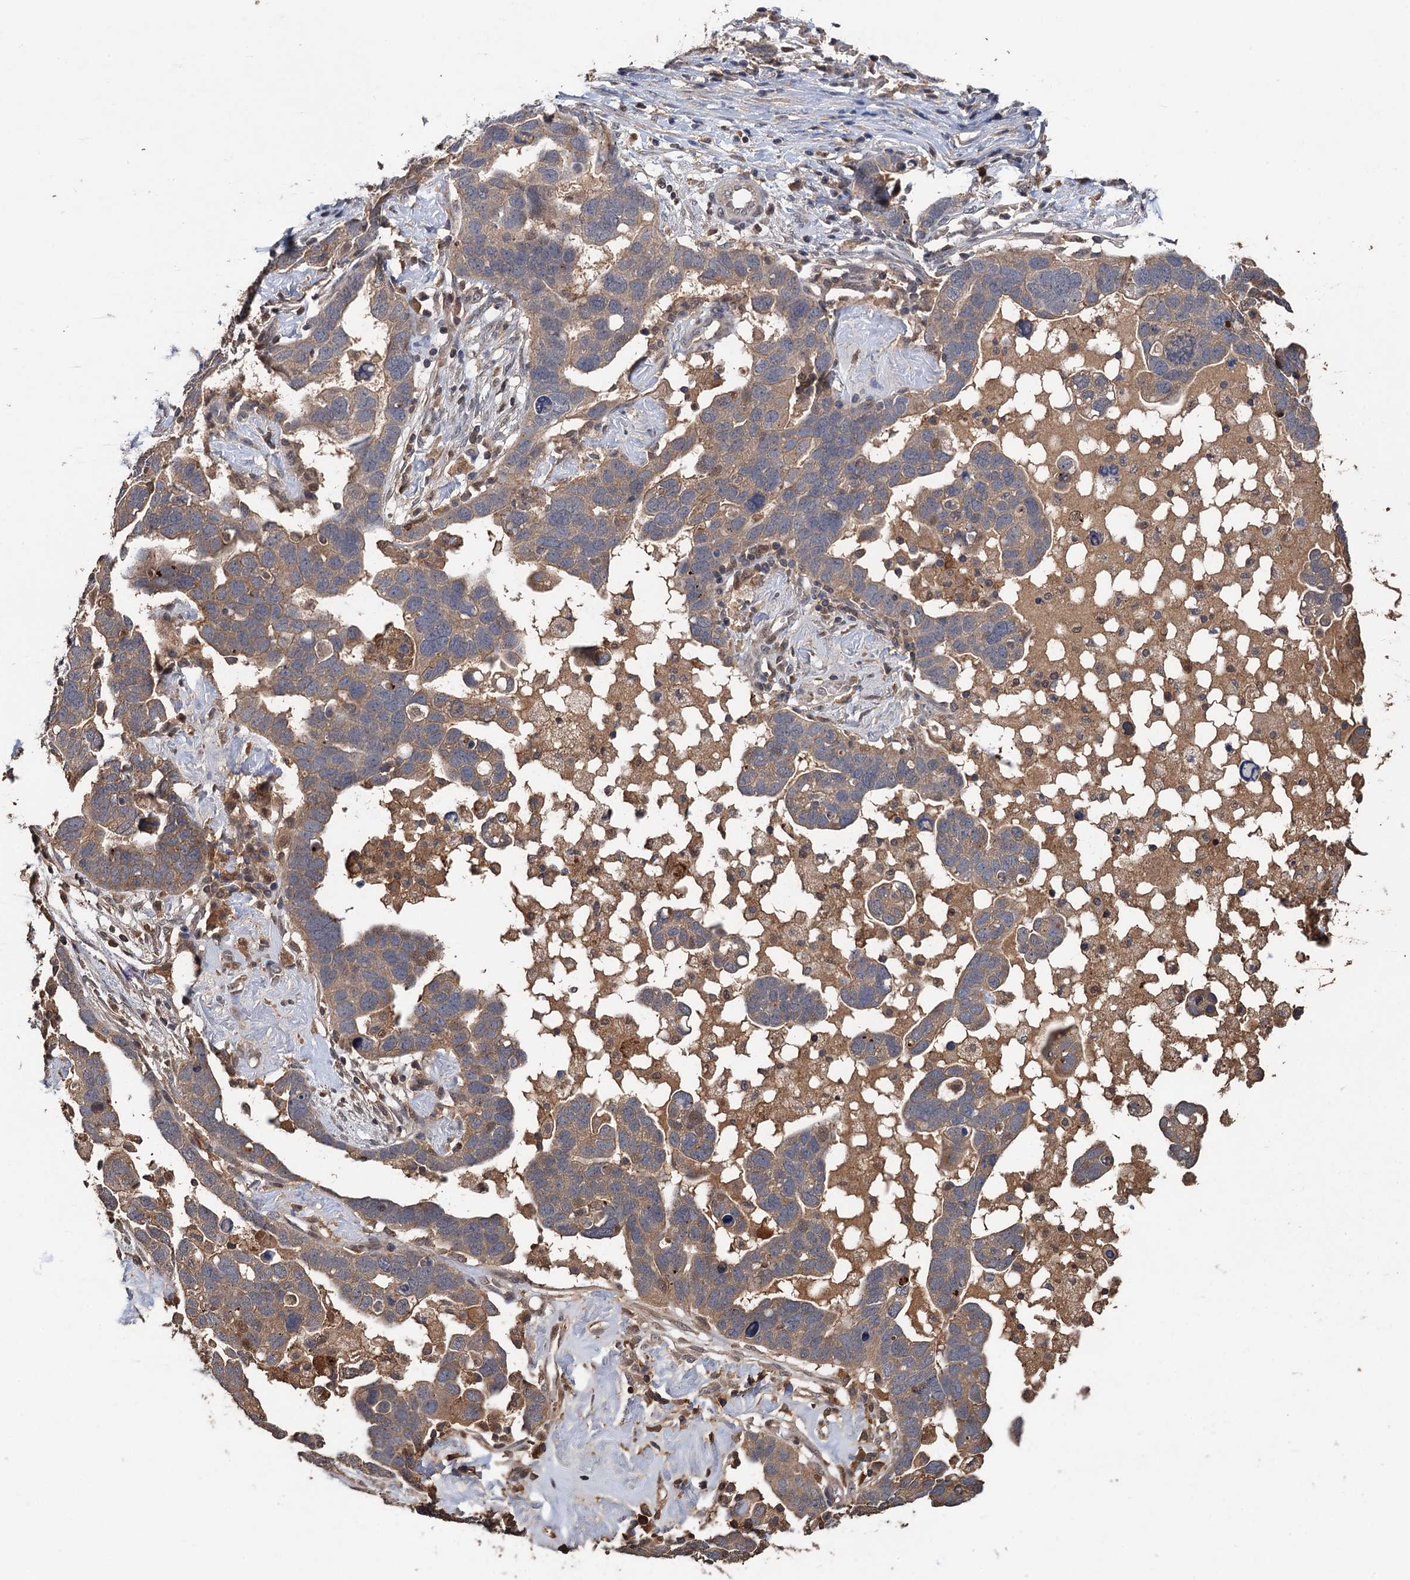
{"staining": {"intensity": "moderate", "quantity": "25%-75%", "location": "cytoplasmic/membranous,nuclear"}, "tissue": "ovarian cancer", "cell_type": "Tumor cells", "image_type": "cancer", "snomed": [{"axis": "morphology", "description": "Cystadenocarcinoma, serous, NOS"}, {"axis": "topography", "description": "Ovary"}], "caption": "A histopathology image showing moderate cytoplasmic/membranous and nuclear staining in about 25%-75% of tumor cells in serous cystadenocarcinoma (ovarian), as visualized by brown immunohistochemical staining.", "gene": "ZNF438", "patient": {"sex": "female", "age": 54}}